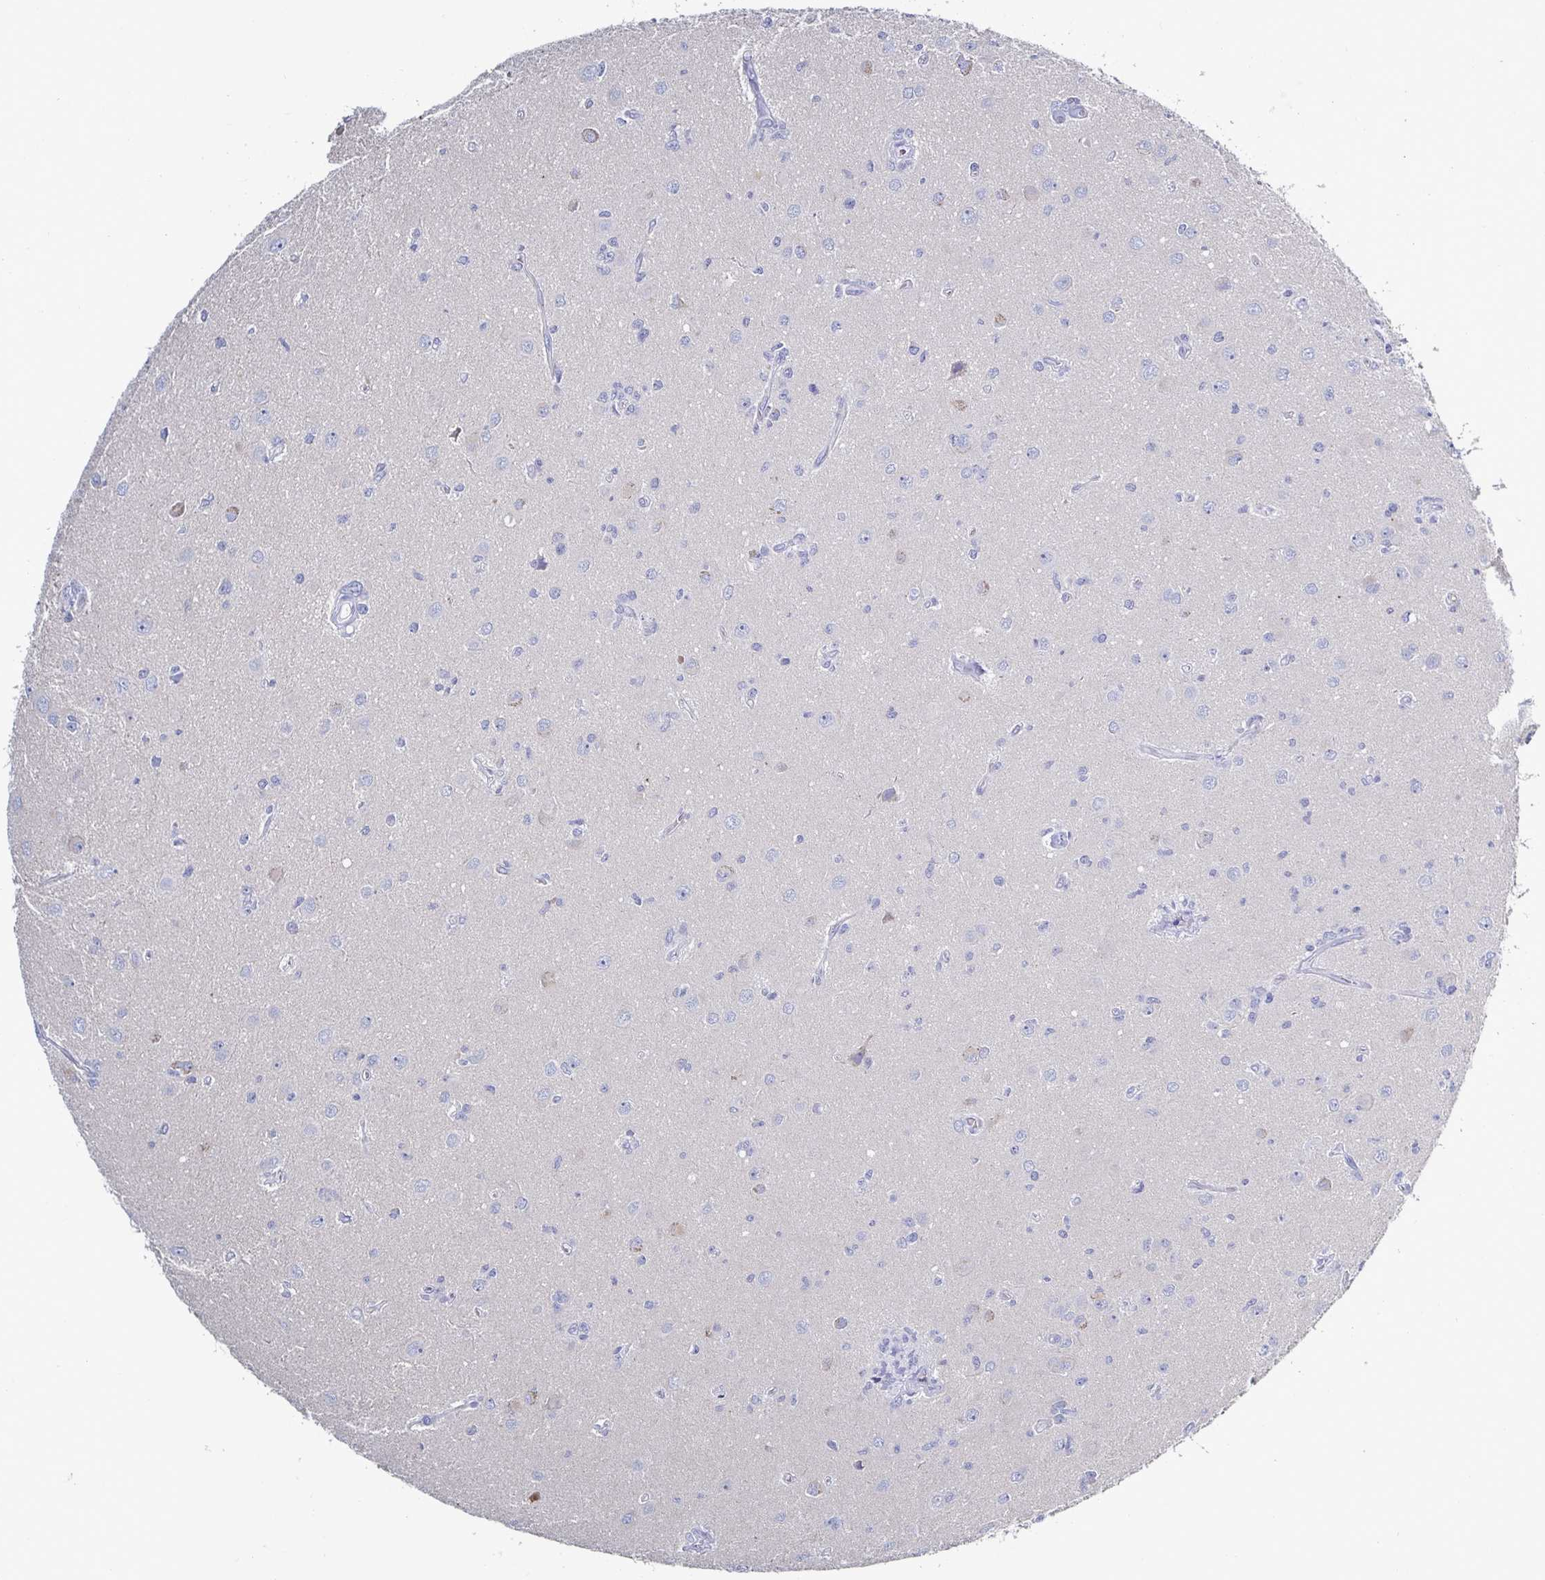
{"staining": {"intensity": "negative", "quantity": "none", "location": "none"}, "tissue": "glioma", "cell_type": "Tumor cells", "image_type": "cancer", "snomed": [{"axis": "morphology", "description": "Glioma, malignant, High grade"}, {"axis": "topography", "description": "Brain"}], "caption": "Protein analysis of malignant glioma (high-grade) demonstrates no significant expression in tumor cells.", "gene": "ACSBG2", "patient": {"sex": "male", "age": 67}}